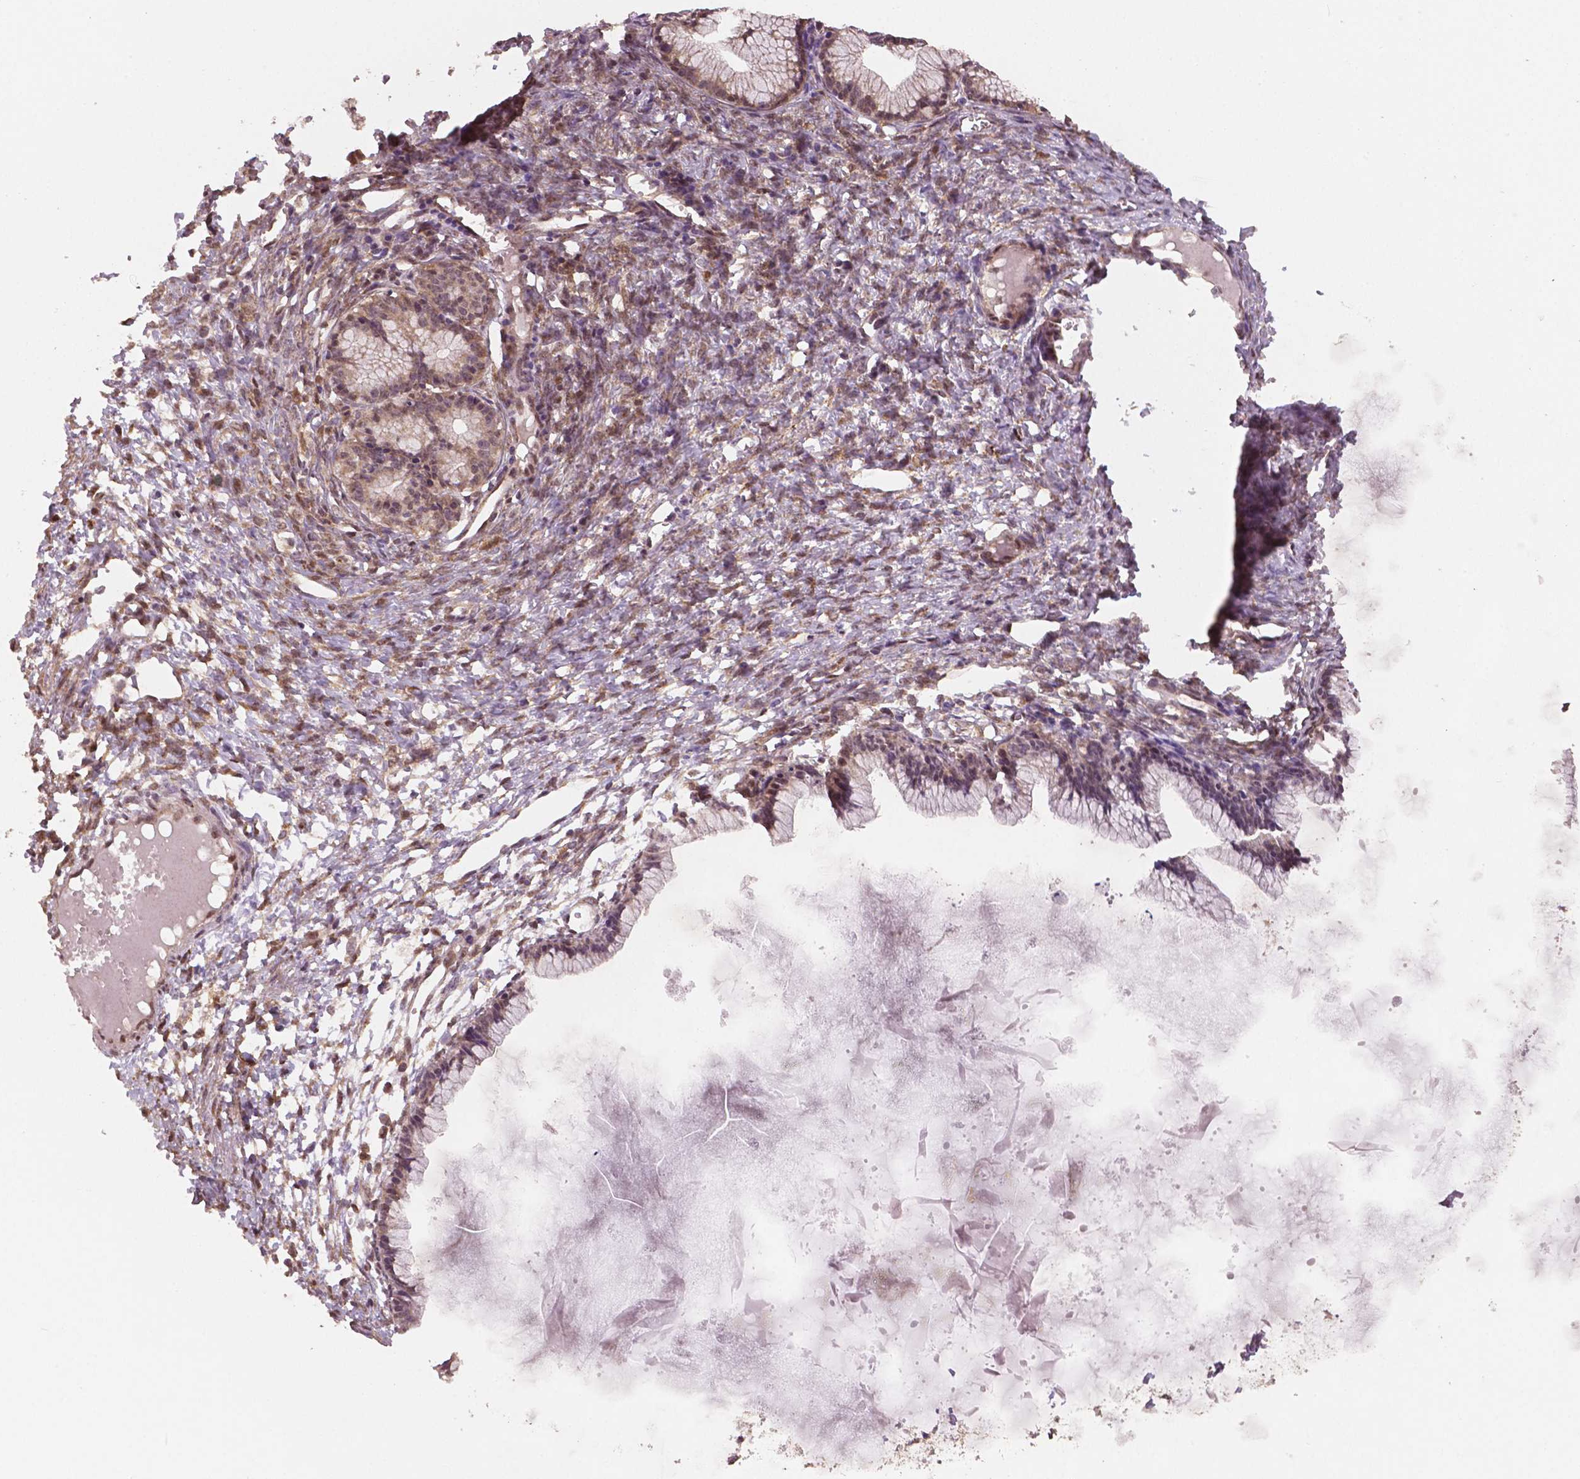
{"staining": {"intensity": "weak", "quantity": ">75%", "location": "cytoplasmic/membranous"}, "tissue": "ovarian cancer", "cell_type": "Tumor cells", "image_type": "cancer", "snomed": [{"axis": "morphology", "description": "Cystadenocarcinoma, mucinous, NOS"}, {"axis": "topography", "description": "Ovary"}], "caption": "Ovarian mucinous cystadenocarcinoma tissue reveals weak cytoplasmic/membranous positivity in about >75% of tumor cells, visualized by immunohistochemistry.", "gene": "STAT3", "patient": {"sex": "female", "age": 41}}